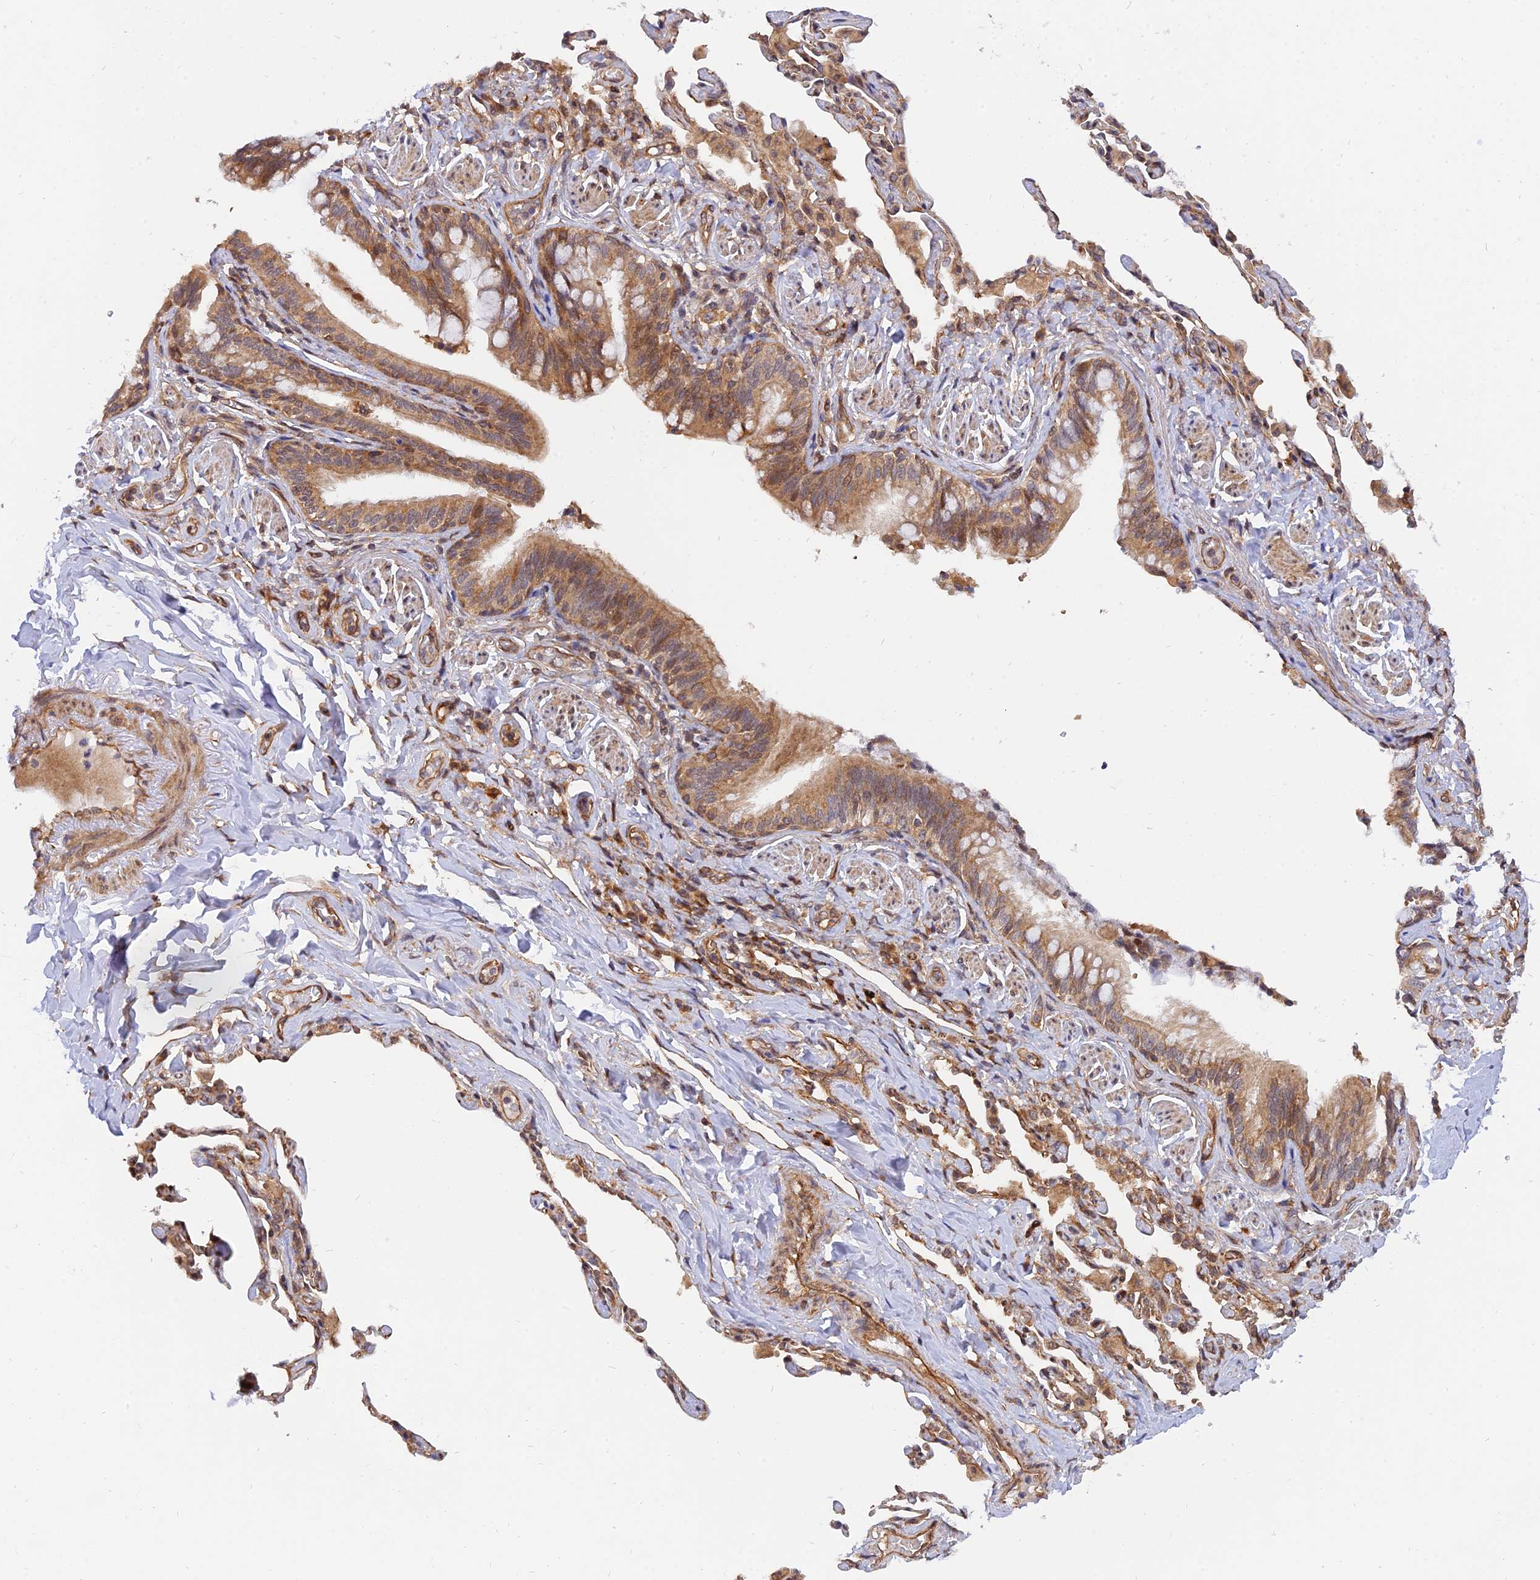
{"staining": {"intensity": "moderate", "quantity": ">75%", "location": "cytoplasmic/membranous"}, "tissue": "bronchus", "cell_type": "Respiratory epithelial cells", "image_type": "normal", "snomed": [{"axis": "morphology", "description": "Normal tissue, NOS"}, {"axis": "morphology", "description": "Inflammation, NOS"}, {"axis": "topography", "description": "Bronchus"}, {"axis": "topography", "description": "Lung"}], "caption": "Immunohistochemical staining of unremarkable bronchus demonstrates moderate cytoplasmic/membranous protein expression in approximately >75% of respiratory epithelial cells. (IHC, brightfield microscopy, high magnification).", "gene": "WDR41", "patient": {"sex": "female", "age": 46}}